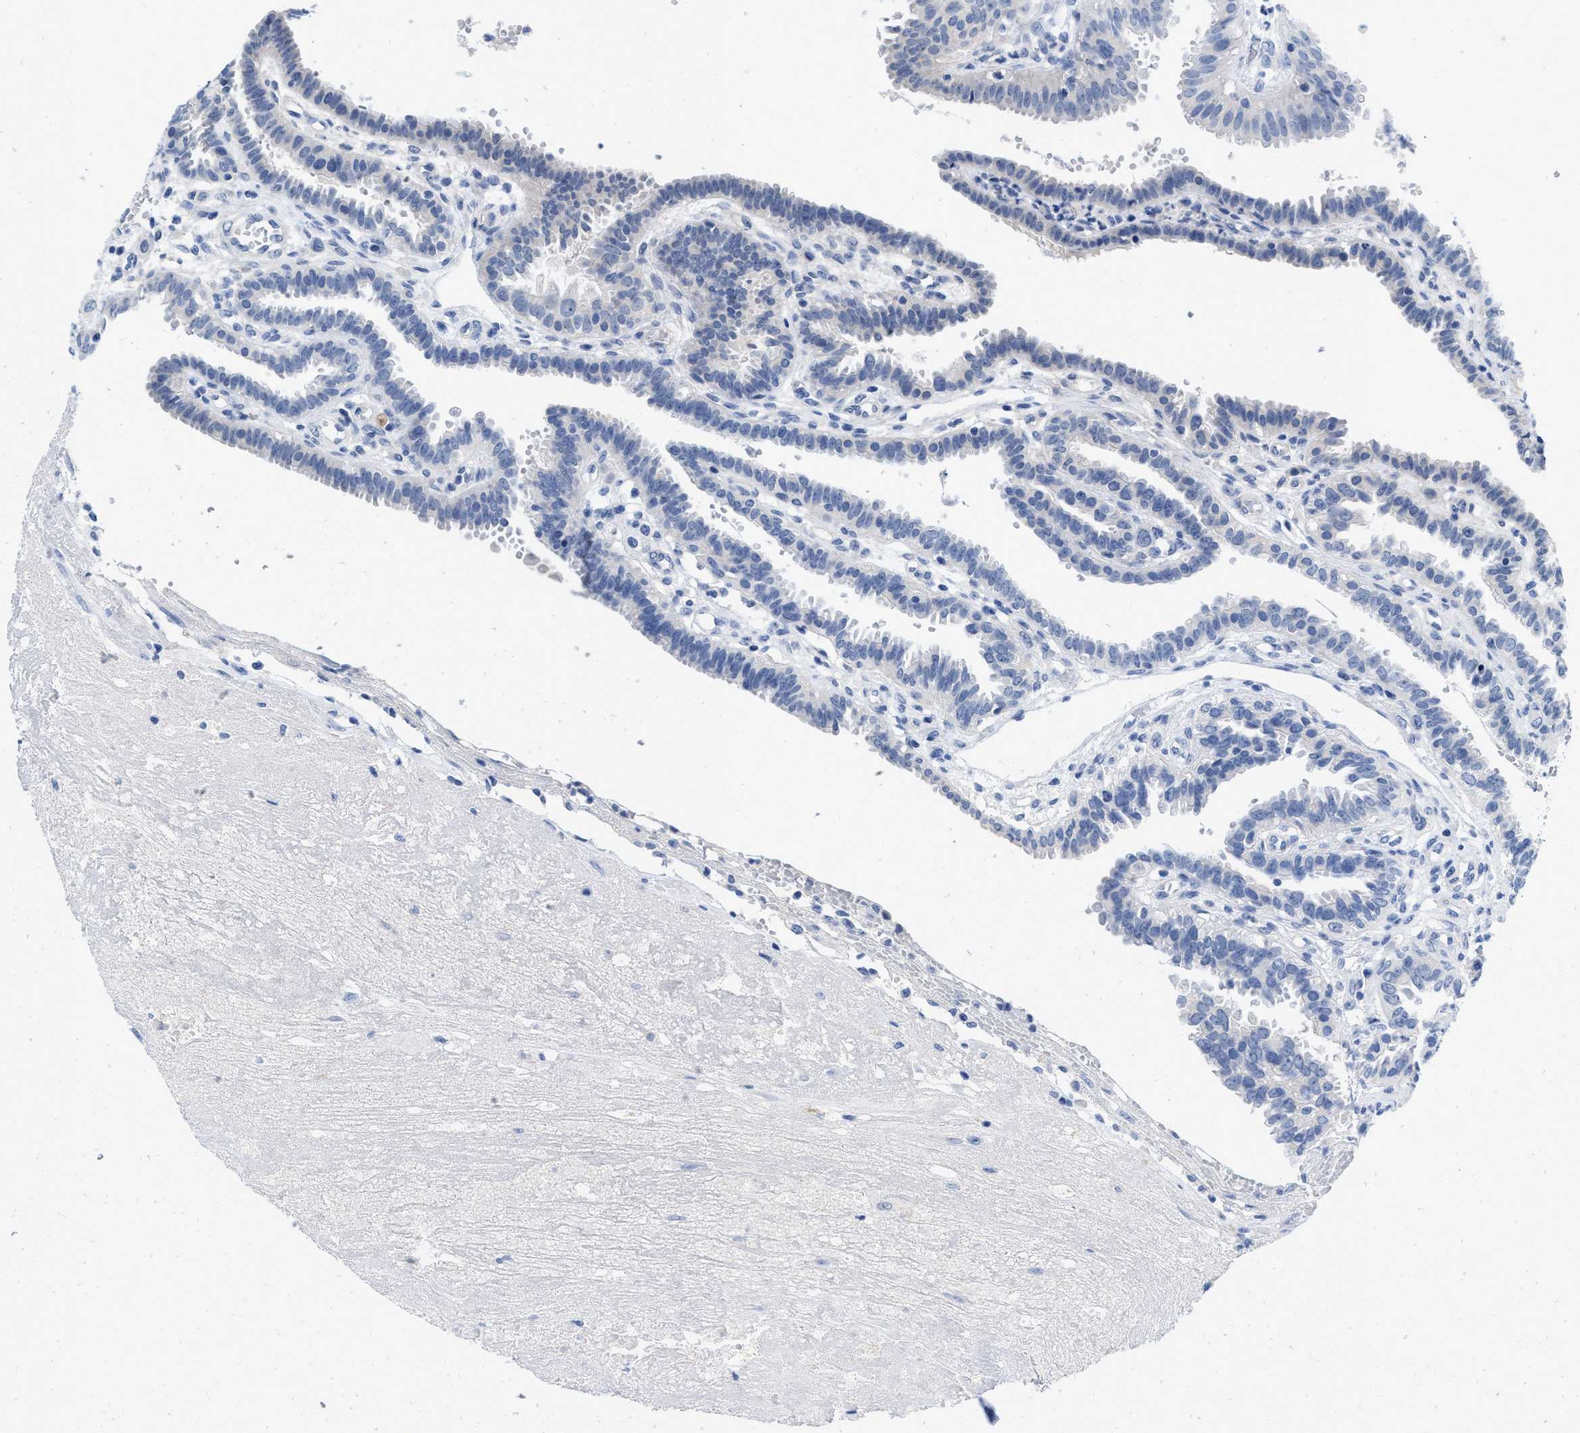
{"staining": {"intensity": "negative", "quantity": "none", "location": "none"}, "tissue": "fallopian tube", "cell_type": "Glandular cells", "image_type": "normal", "snomed": [{"axis": "morphology", "description": "Normal tissue, NOS"}, {"axis": "topography", "description": "Fallopian tube"}, {"axis": "topography", "description": "Placenta"}], "caption": "DAB (3,3'-diaminobenzidine) immunohistochemical staining of normal fallopian tube demonstrates no significant positivity in glandular cells.", "gene": "PYY", "patient": {"sex": "female", "age": 34}}